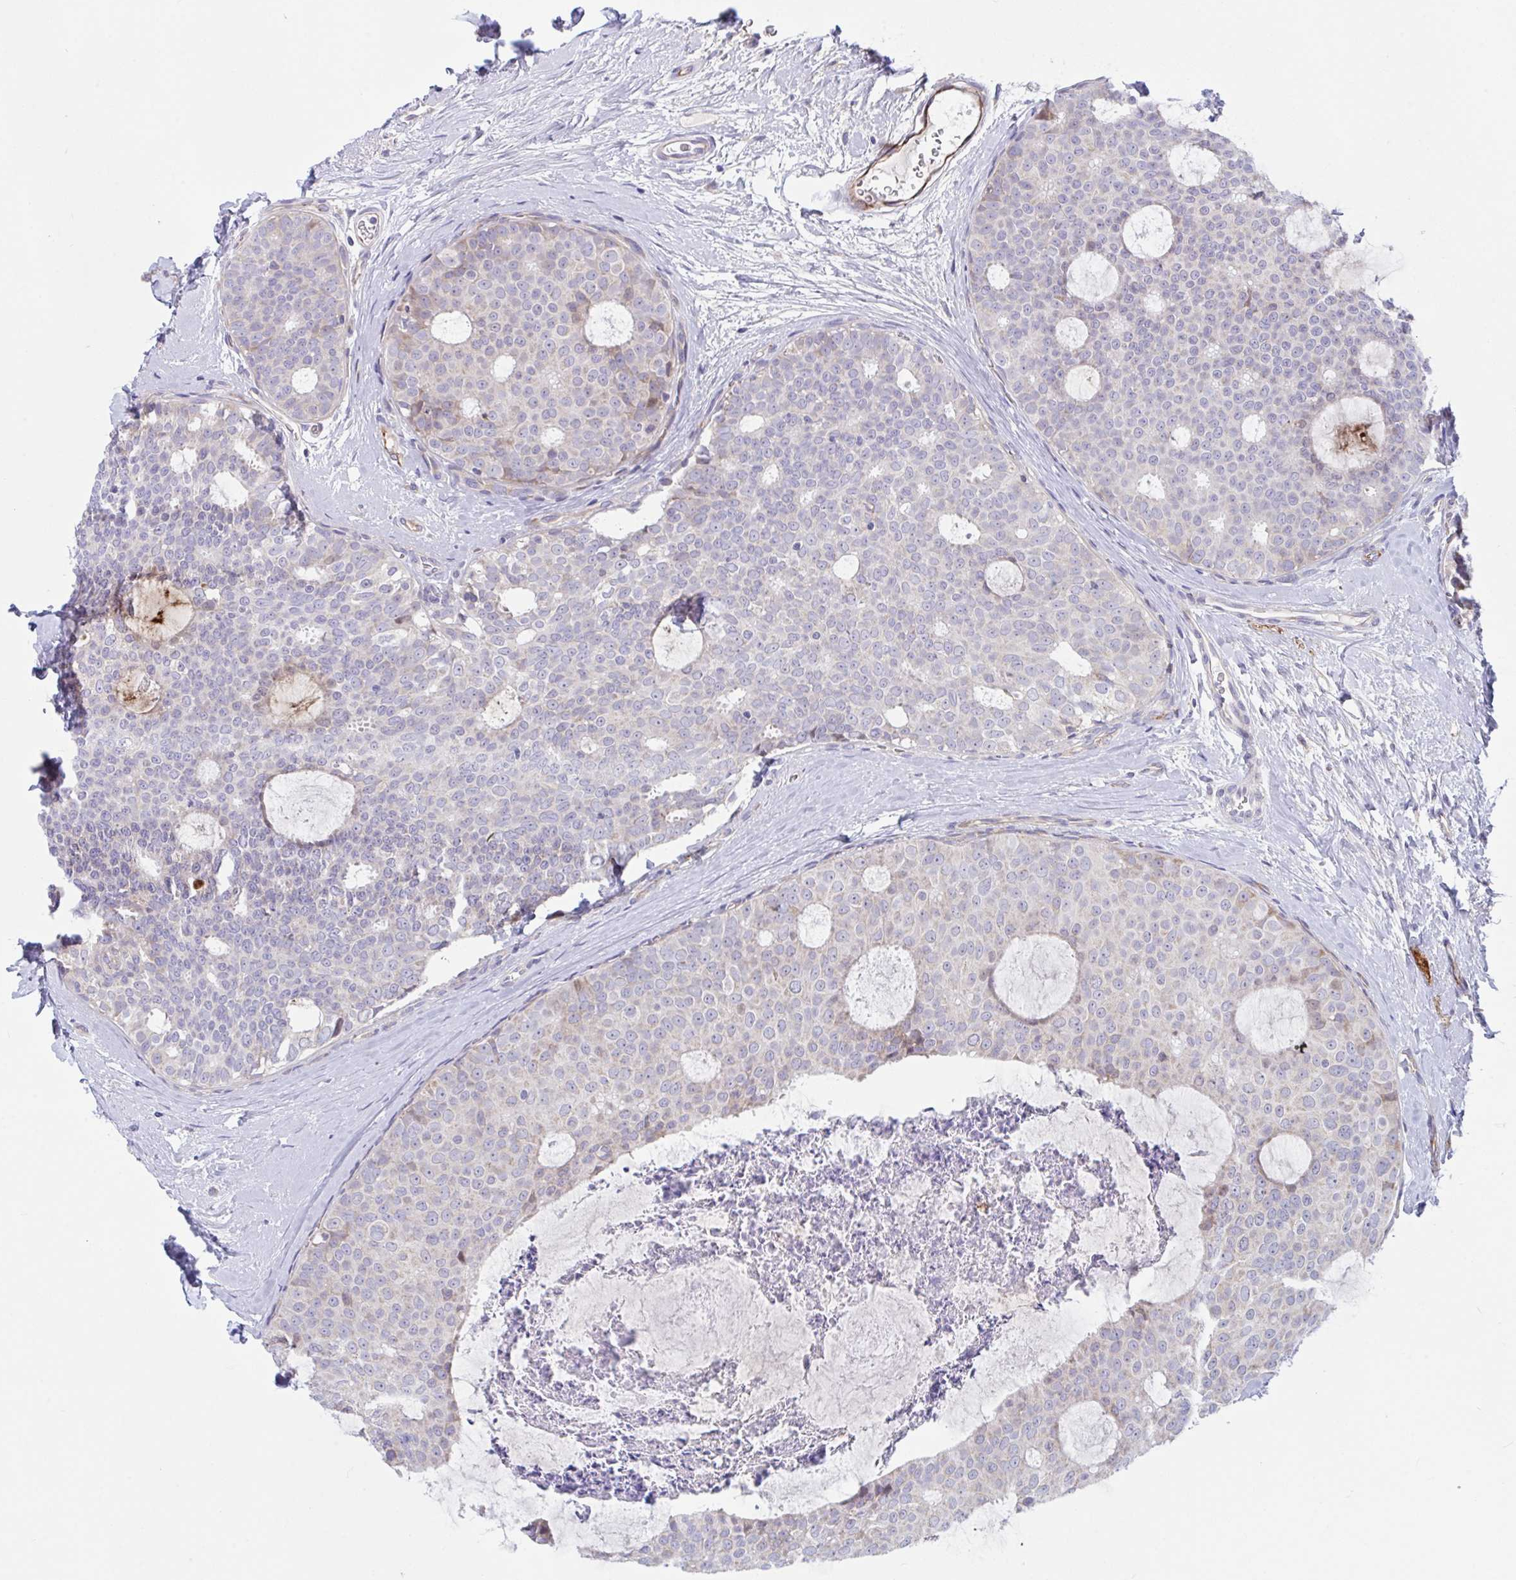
{"staining": {"intensity": "negative", "quantity": "none", "location": "none"}, "tissue": "breast cancer", "cell_type": "Tumor cells", "image_type": "cancer", "snomed": [{"axis": "morphology", "description": "Duct carcinoma"}, {"axis": "topography", "description": "Breast"}], "caption": "Micrograph shows no significant protein staining in tumor cells of invasive ductal carcinoma (breast).", "gene": "IL37", "patient": {"sex": "female", "age": 45}}